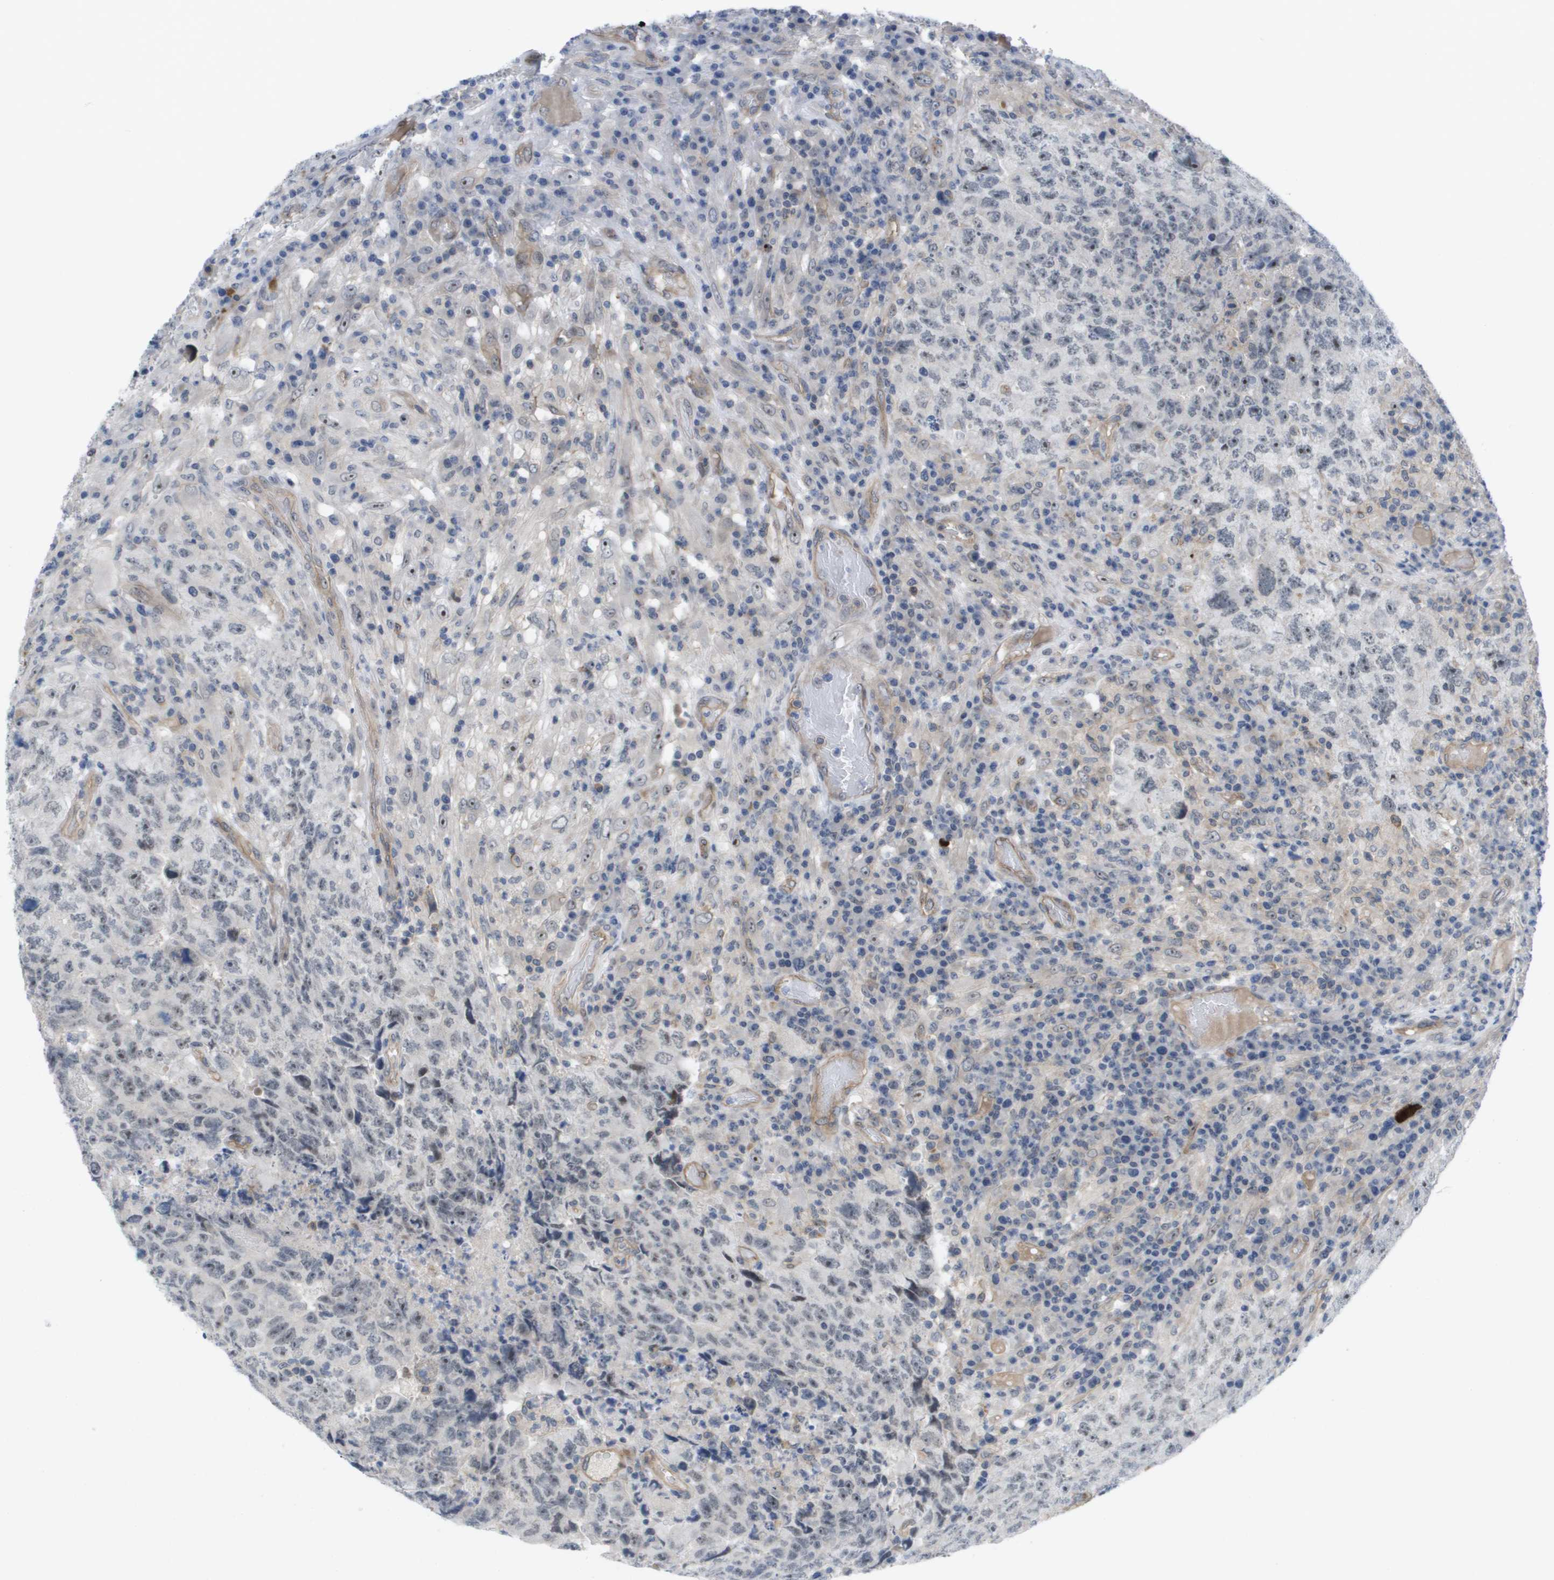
{"staining": {"intensity": "negative", "quantity": "none", "location": "none"}, "tissue": "testis cancer", "cell_type": "Tumor cells", "image_type": "cancer", "snomed": [{"axis": "morphology", "description": "Necrosis, NOS"}, {"axis": "morphology", "description": "Carcinoma, Embryonal, NOS"}, {"axis": "topography", "description": "Testis"}], "caption": "DAB immunohistochemical staining of testis cancer demonstrates no significant staining in tumor cells.", "gene": "MTARC2", "patient": {"sex": "male", "age": 19}}